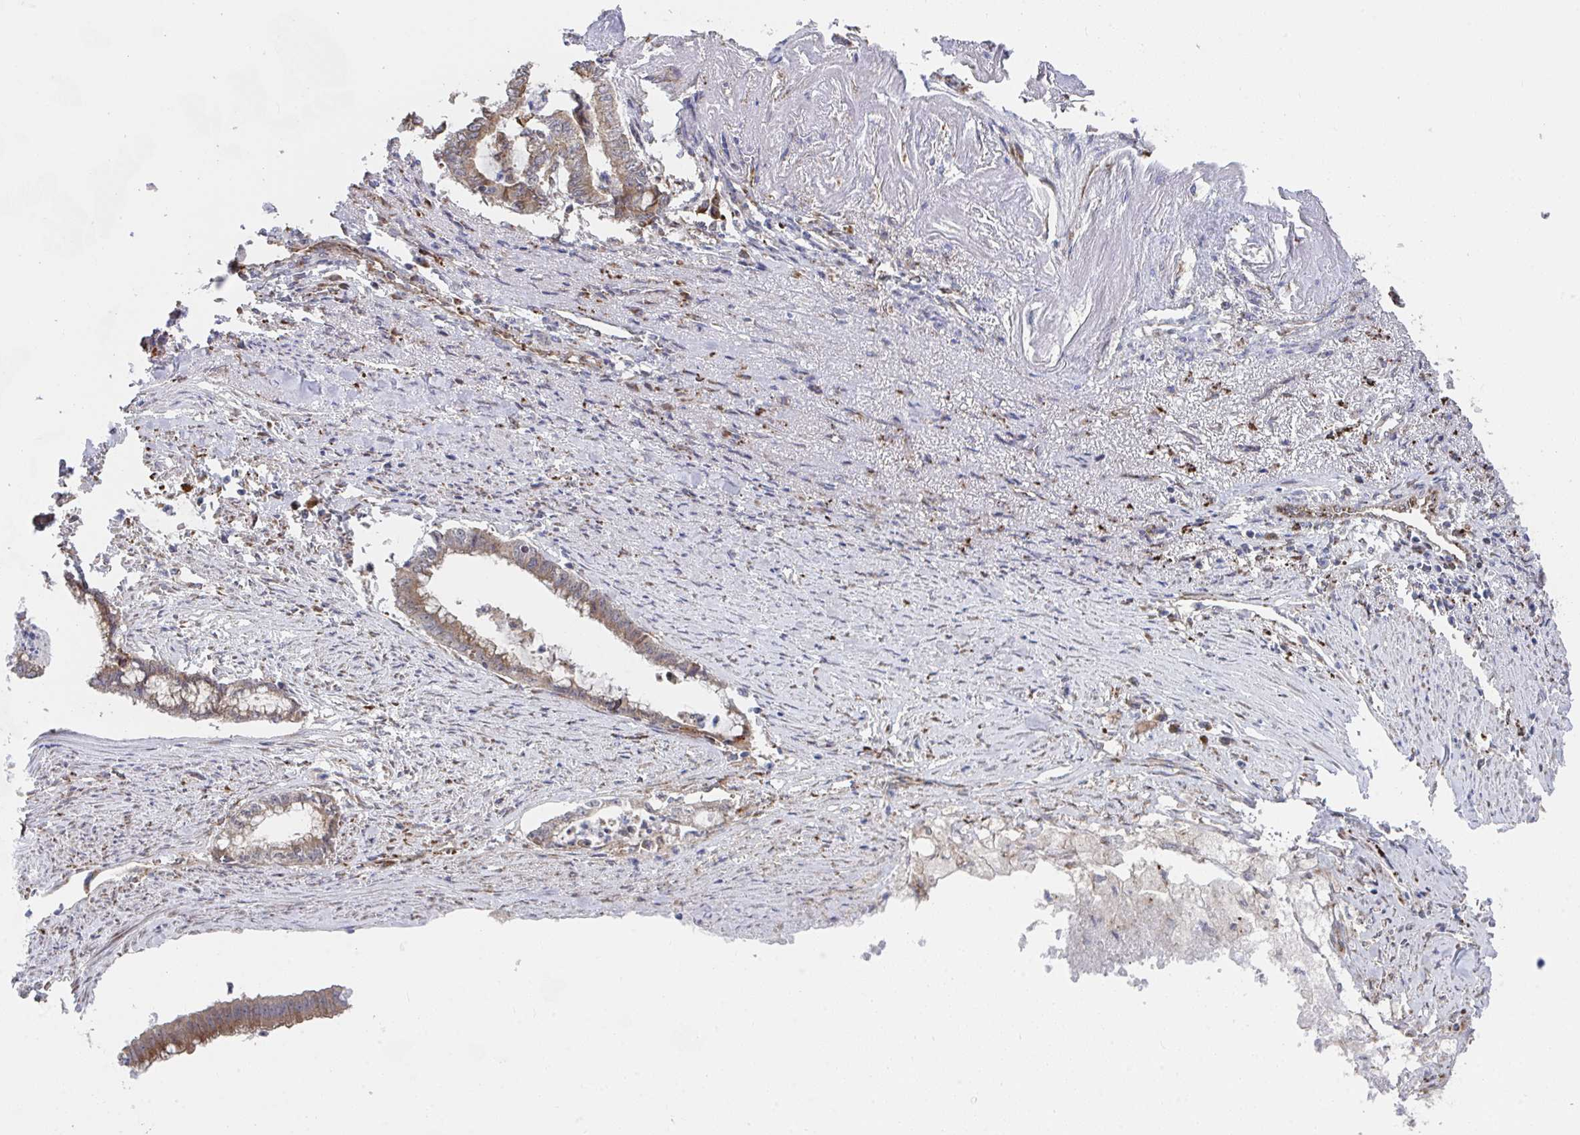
{"staining": {"intensity": "moderate", "quantity": "<25%", "location": "cytoplasmic/membranous"}, "tissue": "endometrial cancer", "cell_type": "Tumor cells", "image_type": "cancer", "snomed": [{"axis": "morphology", "description": "Adenocarcinoma, NOS"}, {"axis": "topography", "description": "Endometrium"}], "caption": "Immunohistochemical staining of human endometrial adenocarcinoma exhibits moderate cytoplasmic/membranous protein positivity in approximately <25% of tumor cells.", "gene": "FJX1", "patient": {"sex": "female", "age": 79}}